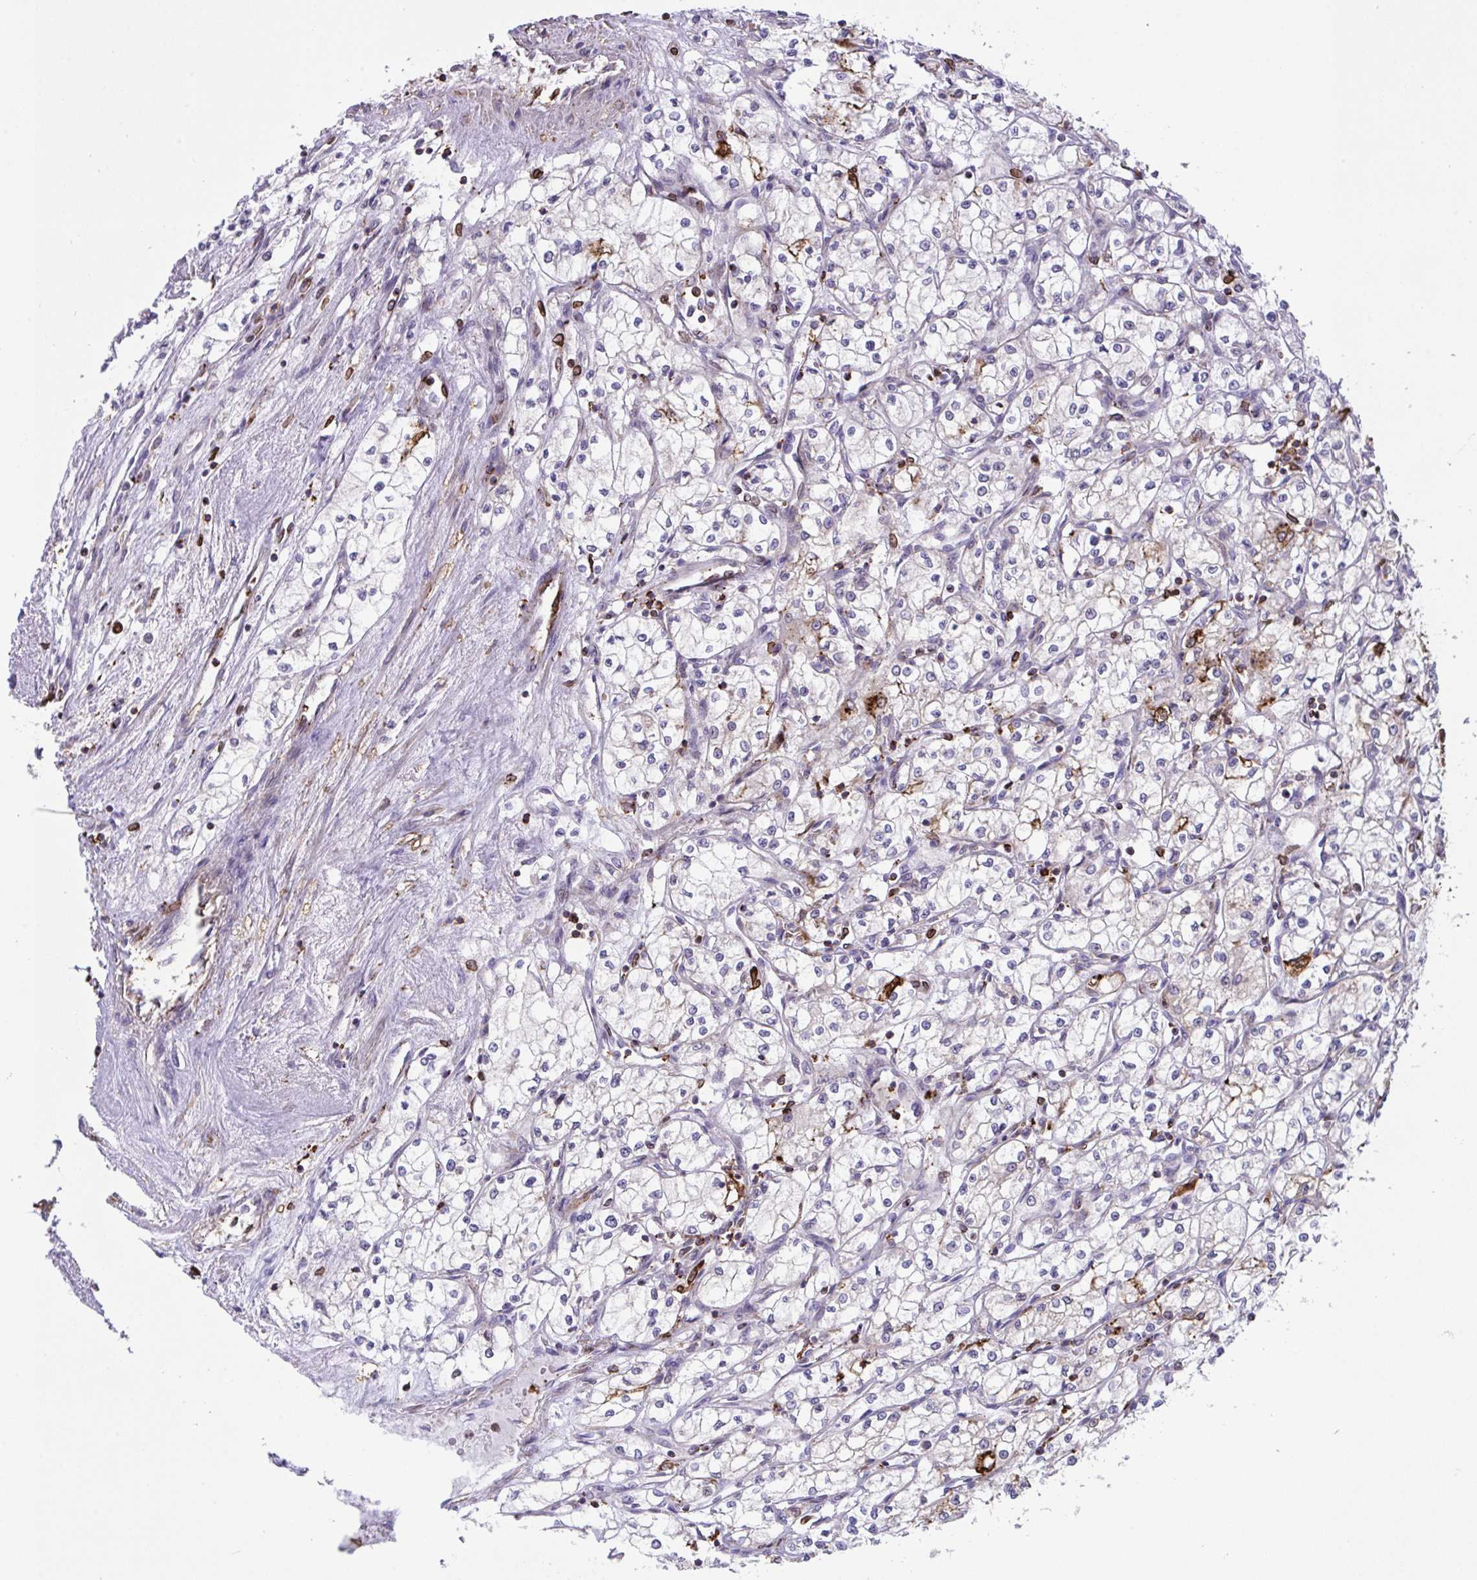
{"staining": {"intensity": "strong", "quantity": "<25%", "location": "cytoplasmic/membranous"}, "tissue": "renal cancer", "cell_type": "Tumor cells", "image_type": "cancer", "snomed": [{"axis": "morphology", "description": "Adenocarcinoma, NOS"}, {"axis": "topography", "description": "Kidney"}], "caption": "Immunohistochemical staining of human renal adenocarcinoma reveals strong cytoplasmic/membranous protein staining in about <25% of tumor cells. The protein is shown in brown color, while the nuclei are stained blue.", "gene": "PPIH", "patient": {"sex": "male", "age": 59}}